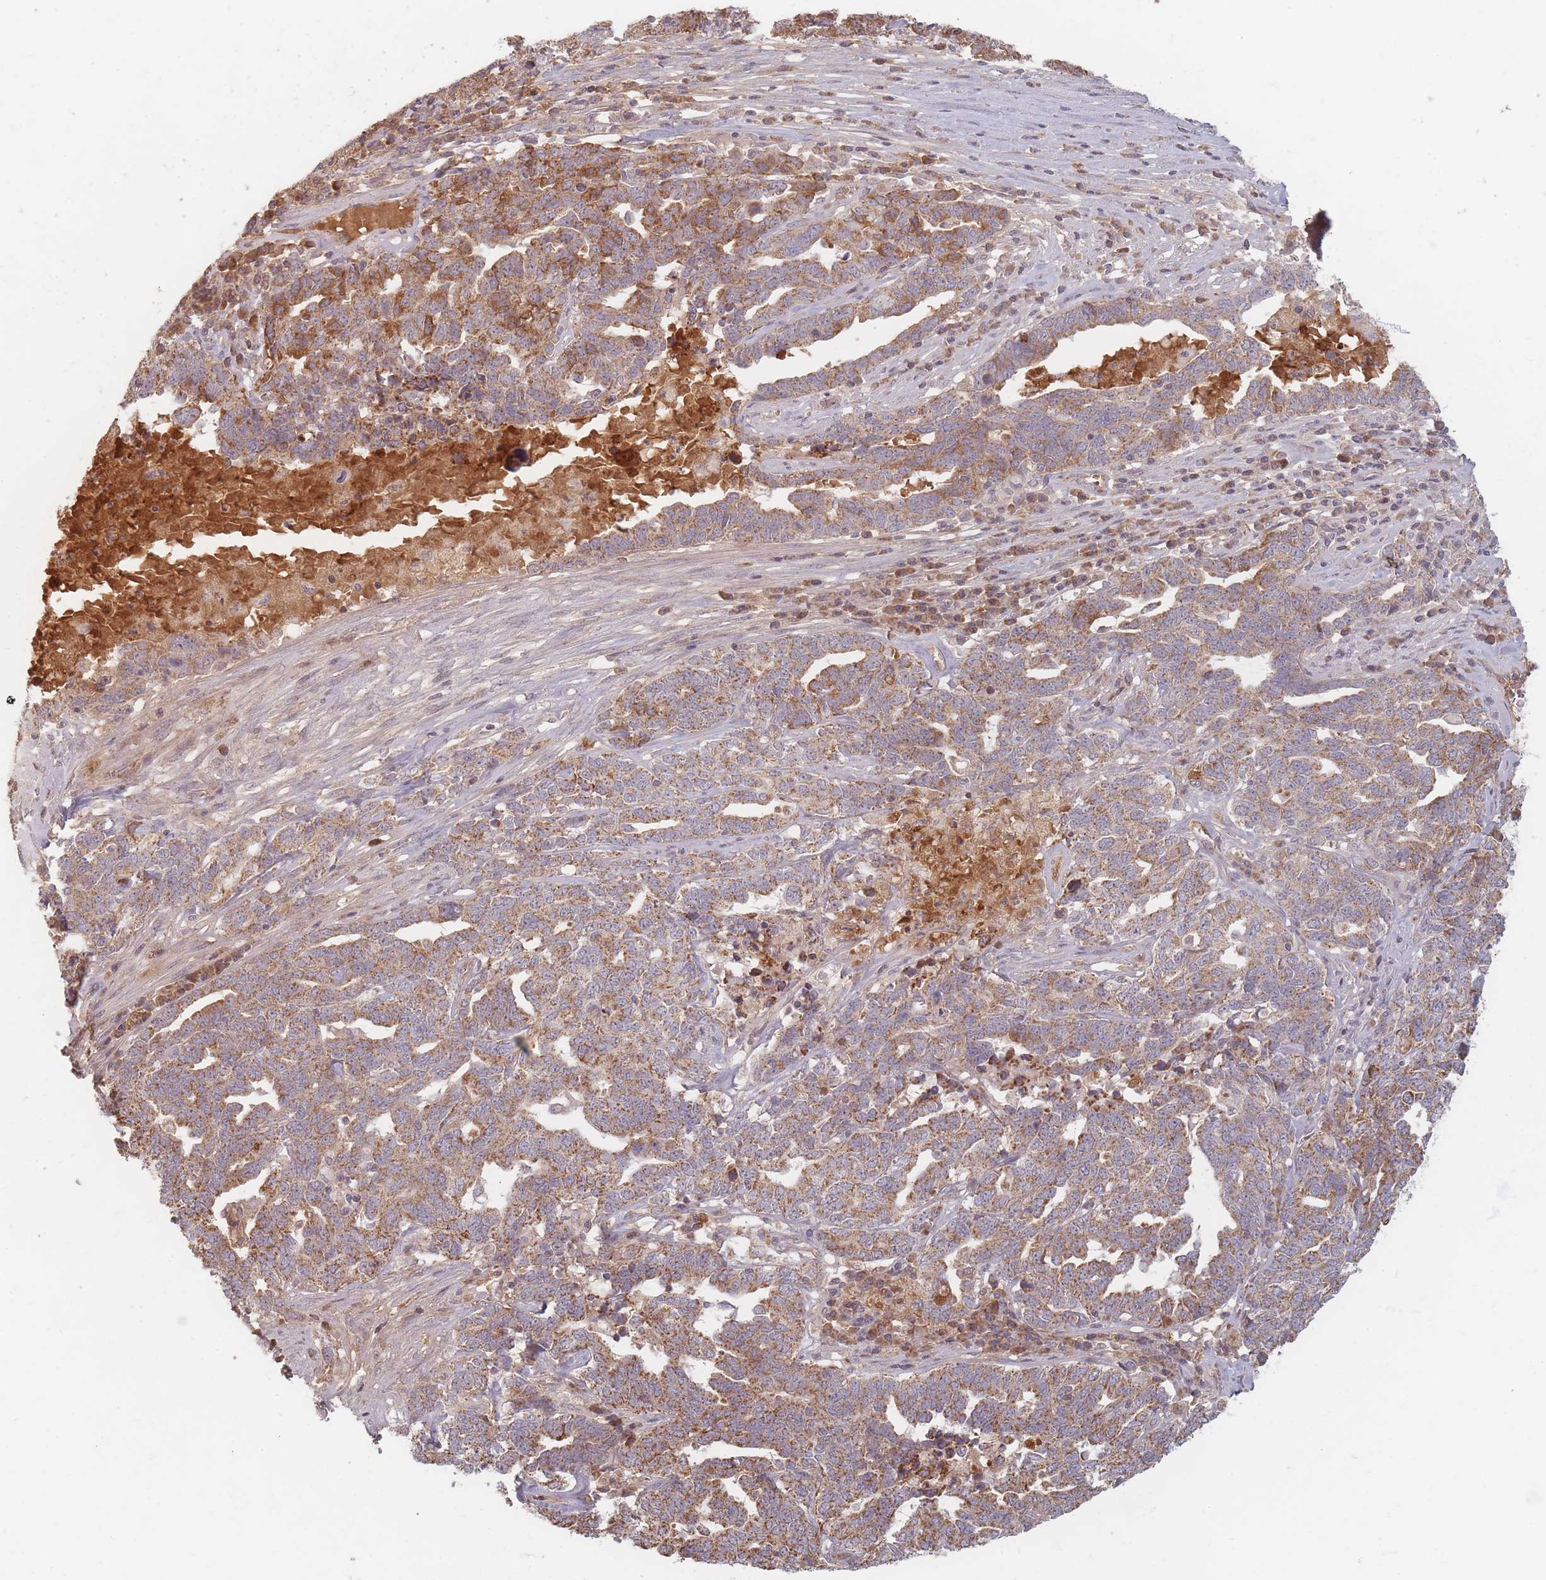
{"staining": {"intensity": "moderate", "quantity": ">75%", "location": "cytoplasmic/membranous"}, "tissue": "ovarian cancer", "cell_type": "Tumor cells", "image_type": "cancer", "snomed": [{"axis": "morphology", "description": "Carcinoma, endometroid"}, {"axis": "topography", "description": "Ovary"}], "caption": "A brown stain labels moderate cytoplasmic/membranous positivity of a protein in ovarian cancer tumor cells.", "gene": "OR2M4", "patient": {"sex": "female", "age": 62}}